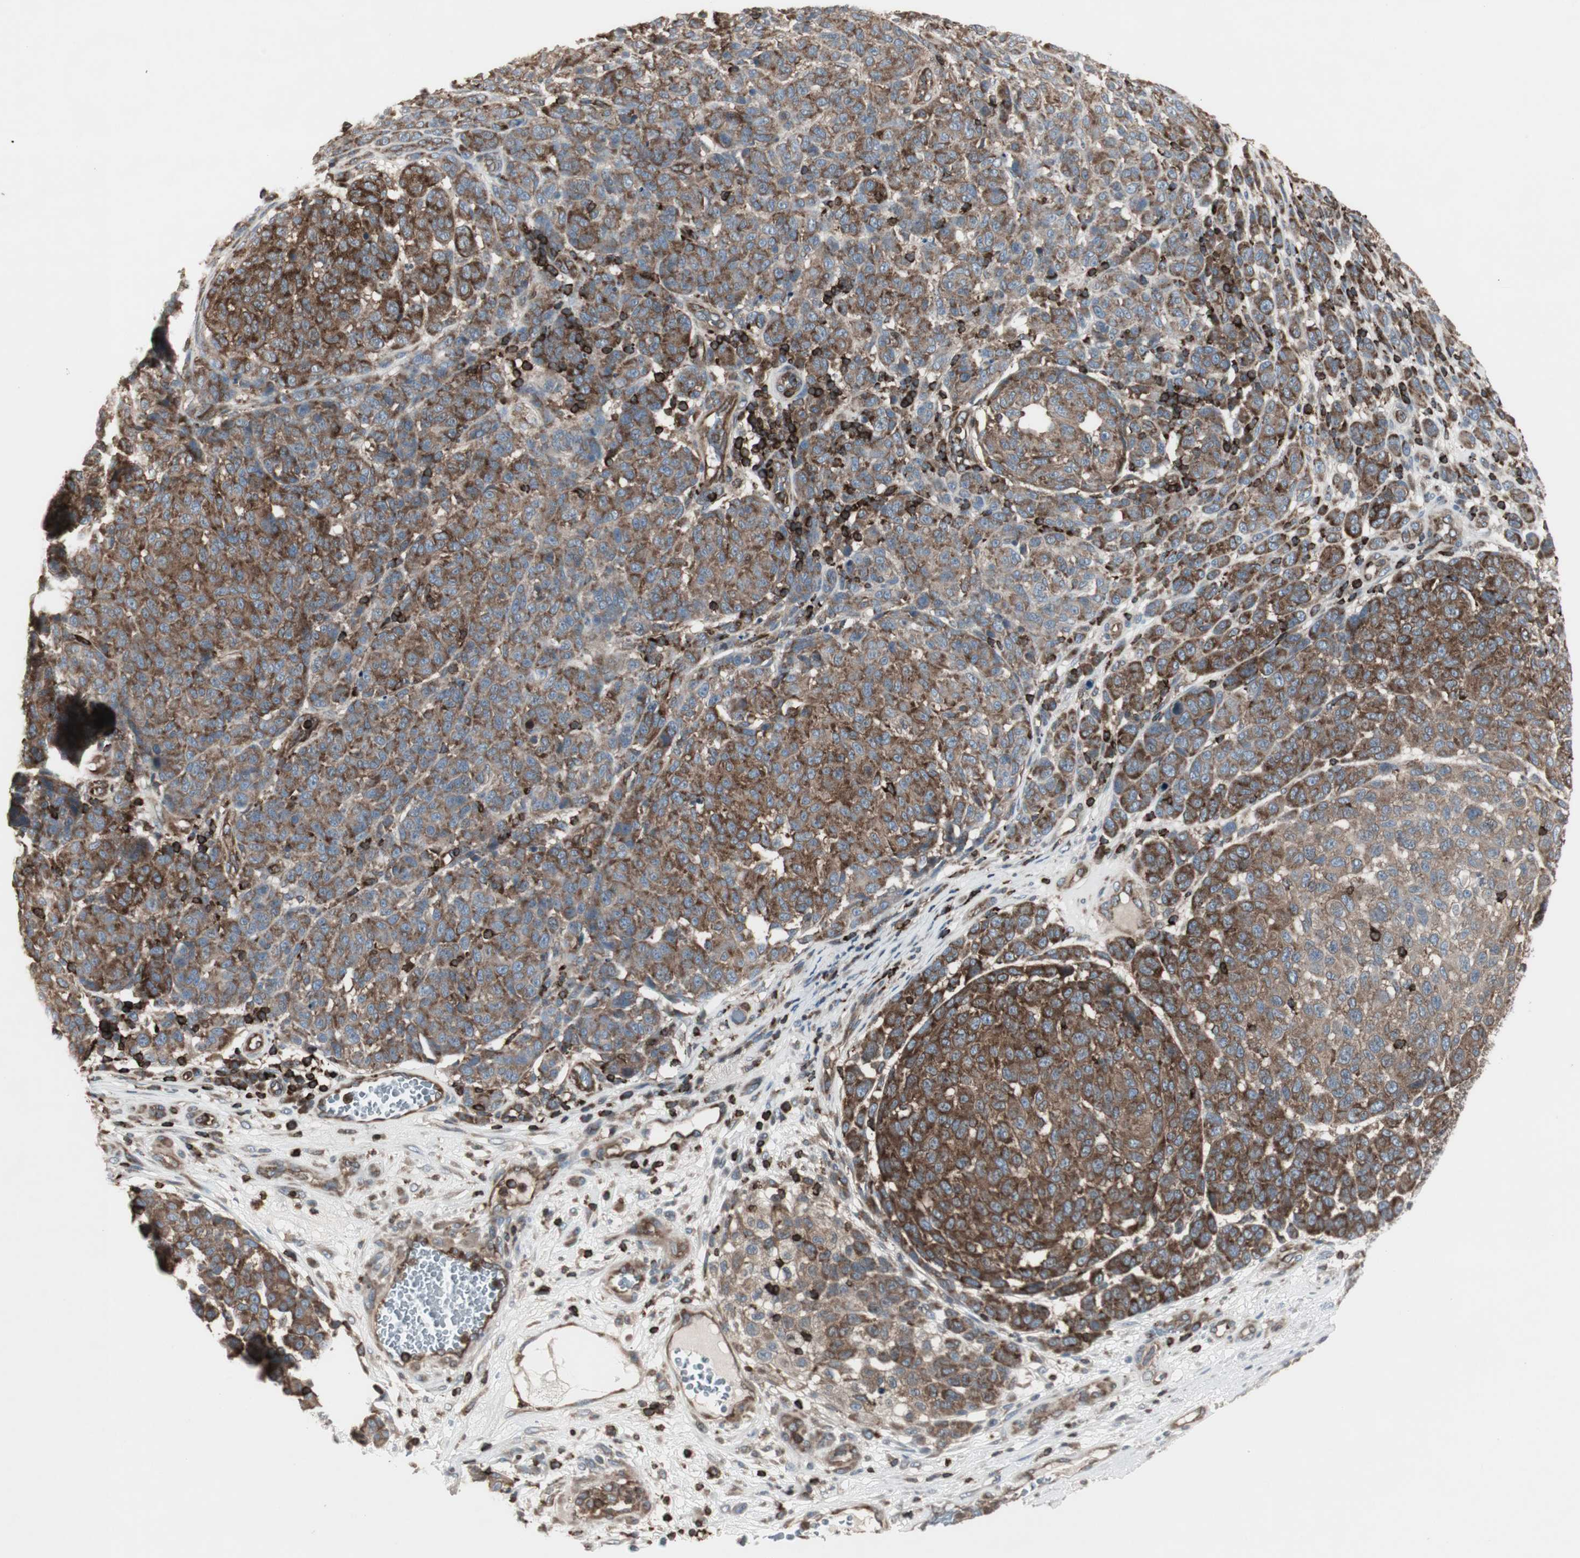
{"staining": {"intensity": "moderate", "quantity": "25%-75%", "location": "cytoplasmic/membranous"}, "tissue": "melanoma", "cell_type": "Tumor cells", "image_type": "cancer", "snomed": [{"axis": "morphology", "description": "Malignant melanoma, NOS"}, {"axis": "topography", "description": "Skin"}], "caption": "Protein analysis of malignant melanoma tissue reveals moderate cytoplasmic/membranous positivity in approximately 25%-75% of tumor cells. (Stains: DAB (3,3'-diaminobenzidine) in brown, nuclei in blue, Microscopy: brightfield microscopy at high magnification).", "gene": "ARHGEF1", "patient": {"sex": "male", "age": 59}}